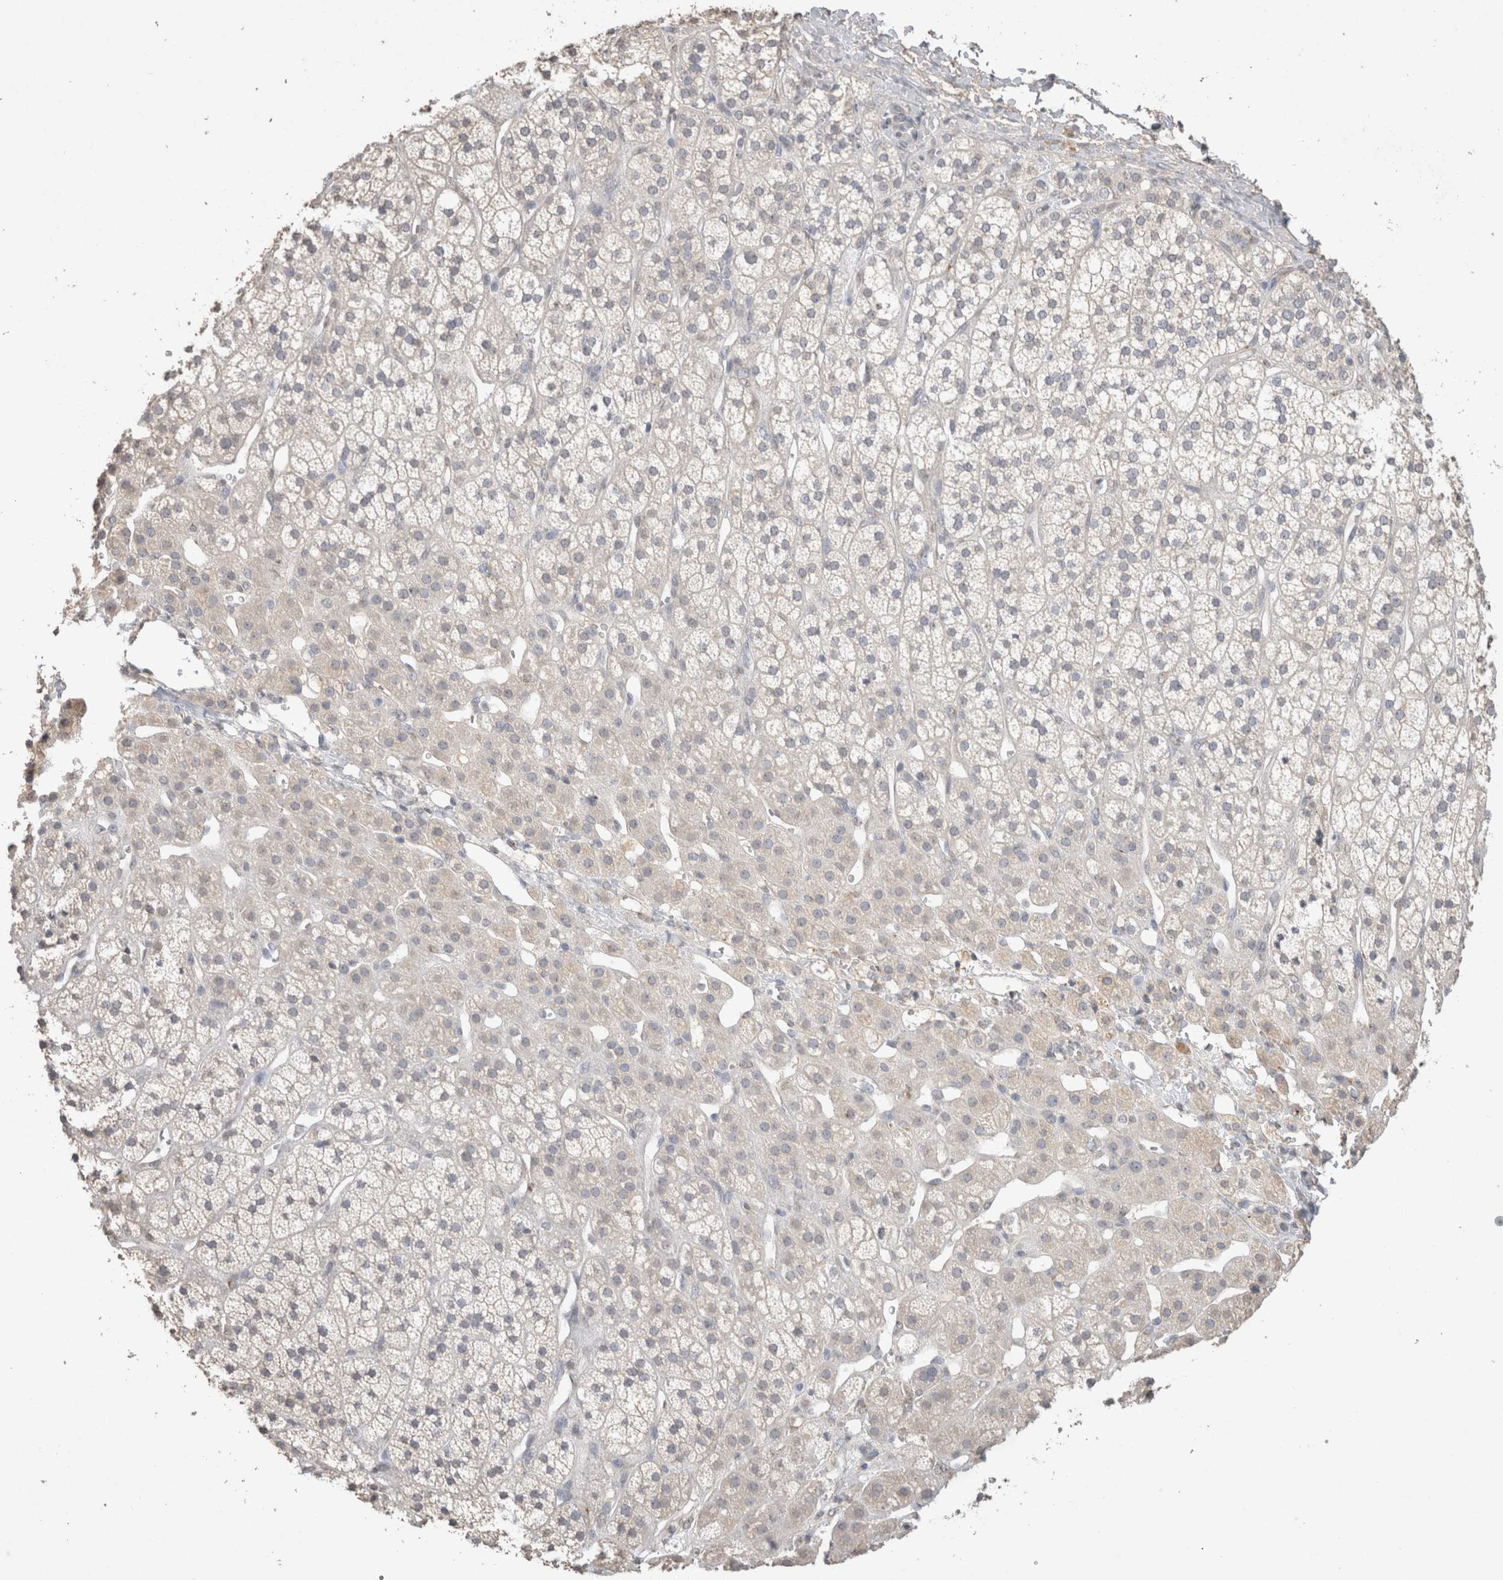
{"staining": {"intensity": "negative", "quantity": "none", "location": "none"}, "tissue": "adrenal gland", "cell_type": "Glandular cells", "image_type": "normal", "snomed": [{"axis": "morphology", "description": "Normal tissue, NOS"}, {"axis": "topography", "description": "Adrenal gland"}], "caption": "Adrenal gland was stained to show a protein in brown. There is no significant positivity in glandular cells. Nuclei are stained in blue.", "gene": "NAALADL2", "patient": {"sex": "male", "age": 56}}